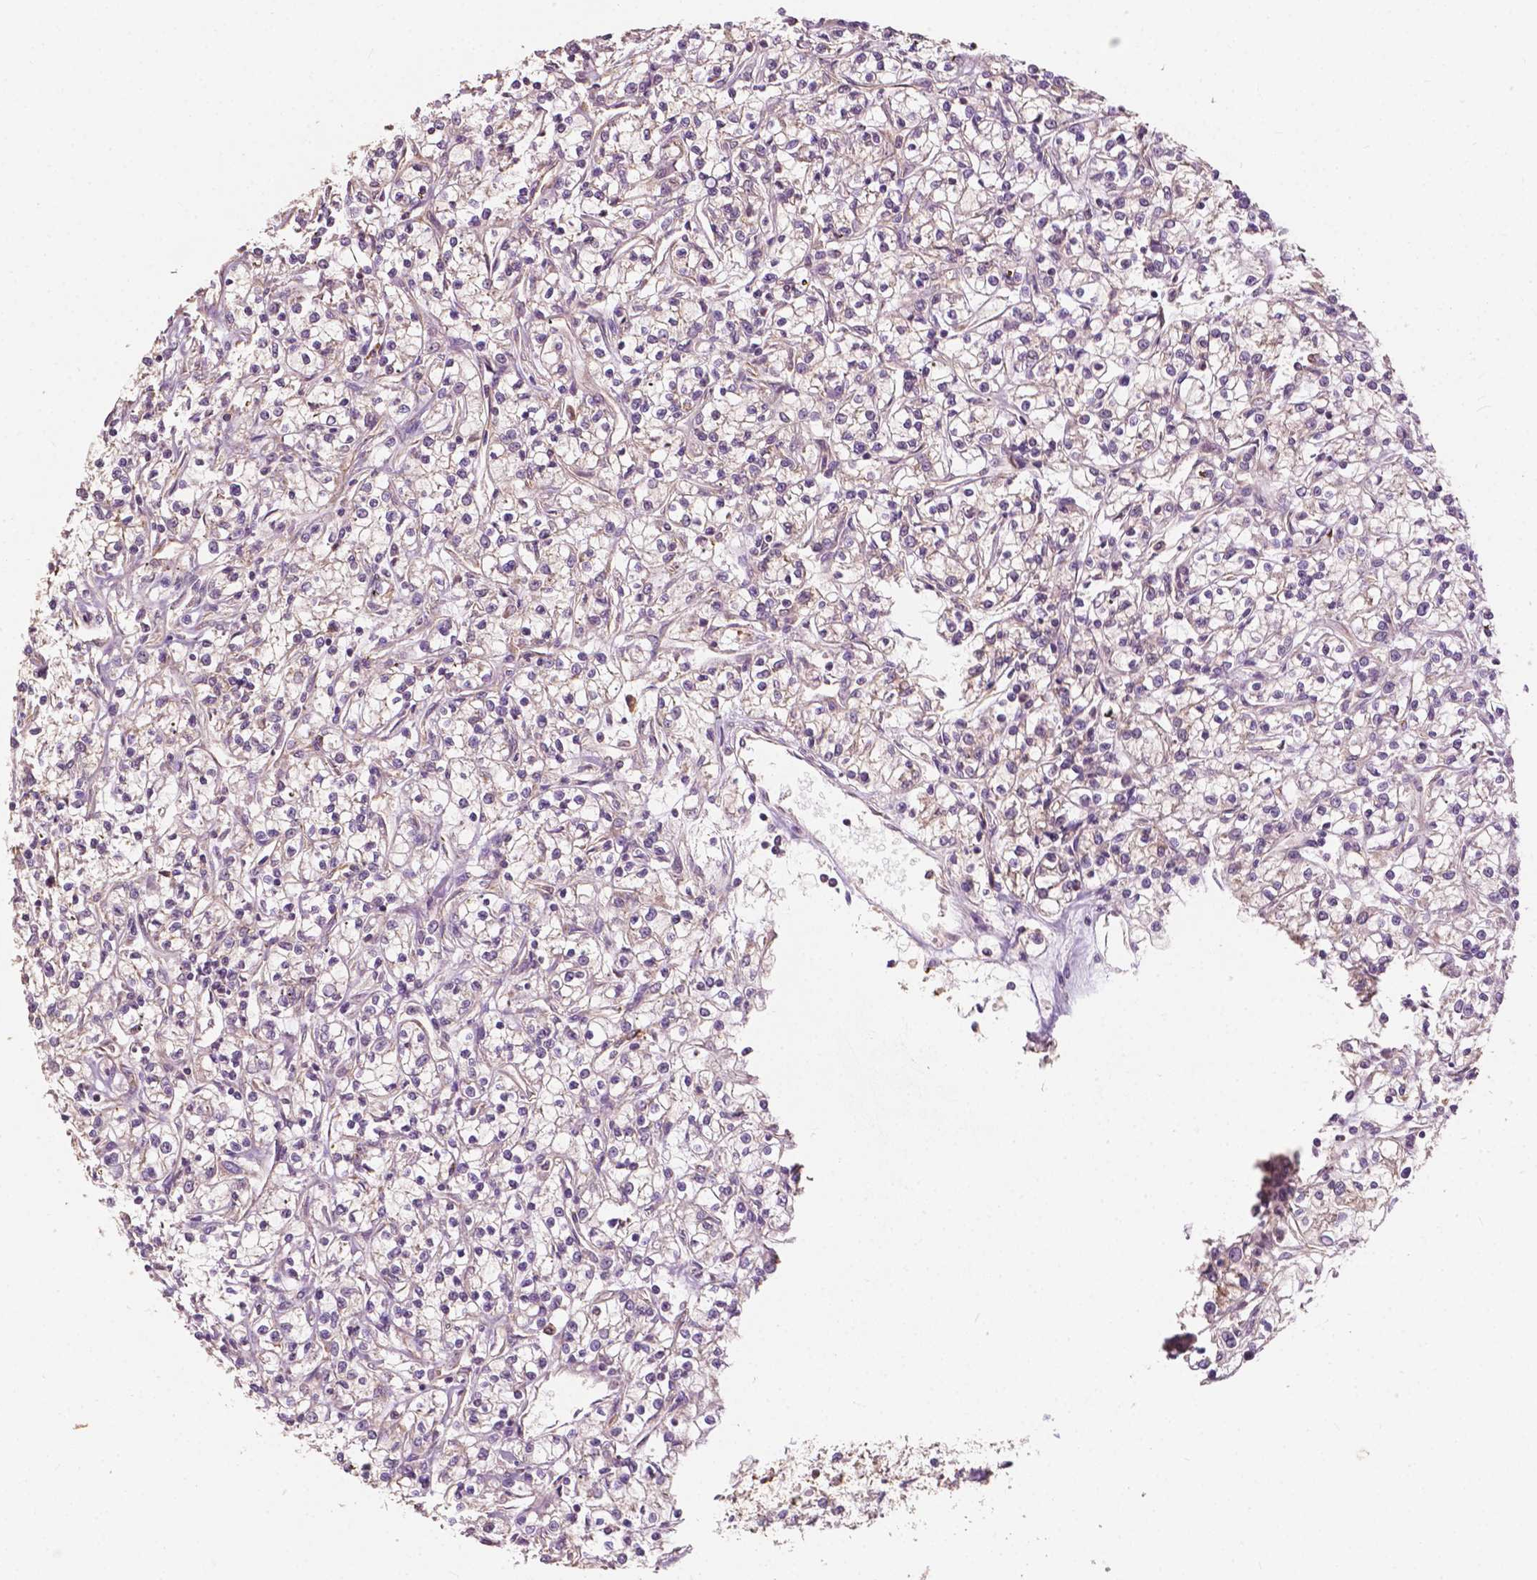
{"staining": {"intensity": "moderate", "quantity": "25%-75%", "location": "cytoplasmic/membranous,nuclear"}, "tissue": "renal cancer", "cell_type": "Tumor cells", "image_type": "cancer", "snomed": [{"axis": "morphology", "description": "Adenocarcinoma, NOS"}, {"axis": "topography", "description": "Kidney"}], "caption": "Human renal adenocarcinoma stained with a brown dye displays moderate cytoplasmic/membranous and nuclear positive staining in about 25%-75% of tumor cells.", "gene": "G3BP1", "patient": {"sex": "female", "age": 59}}